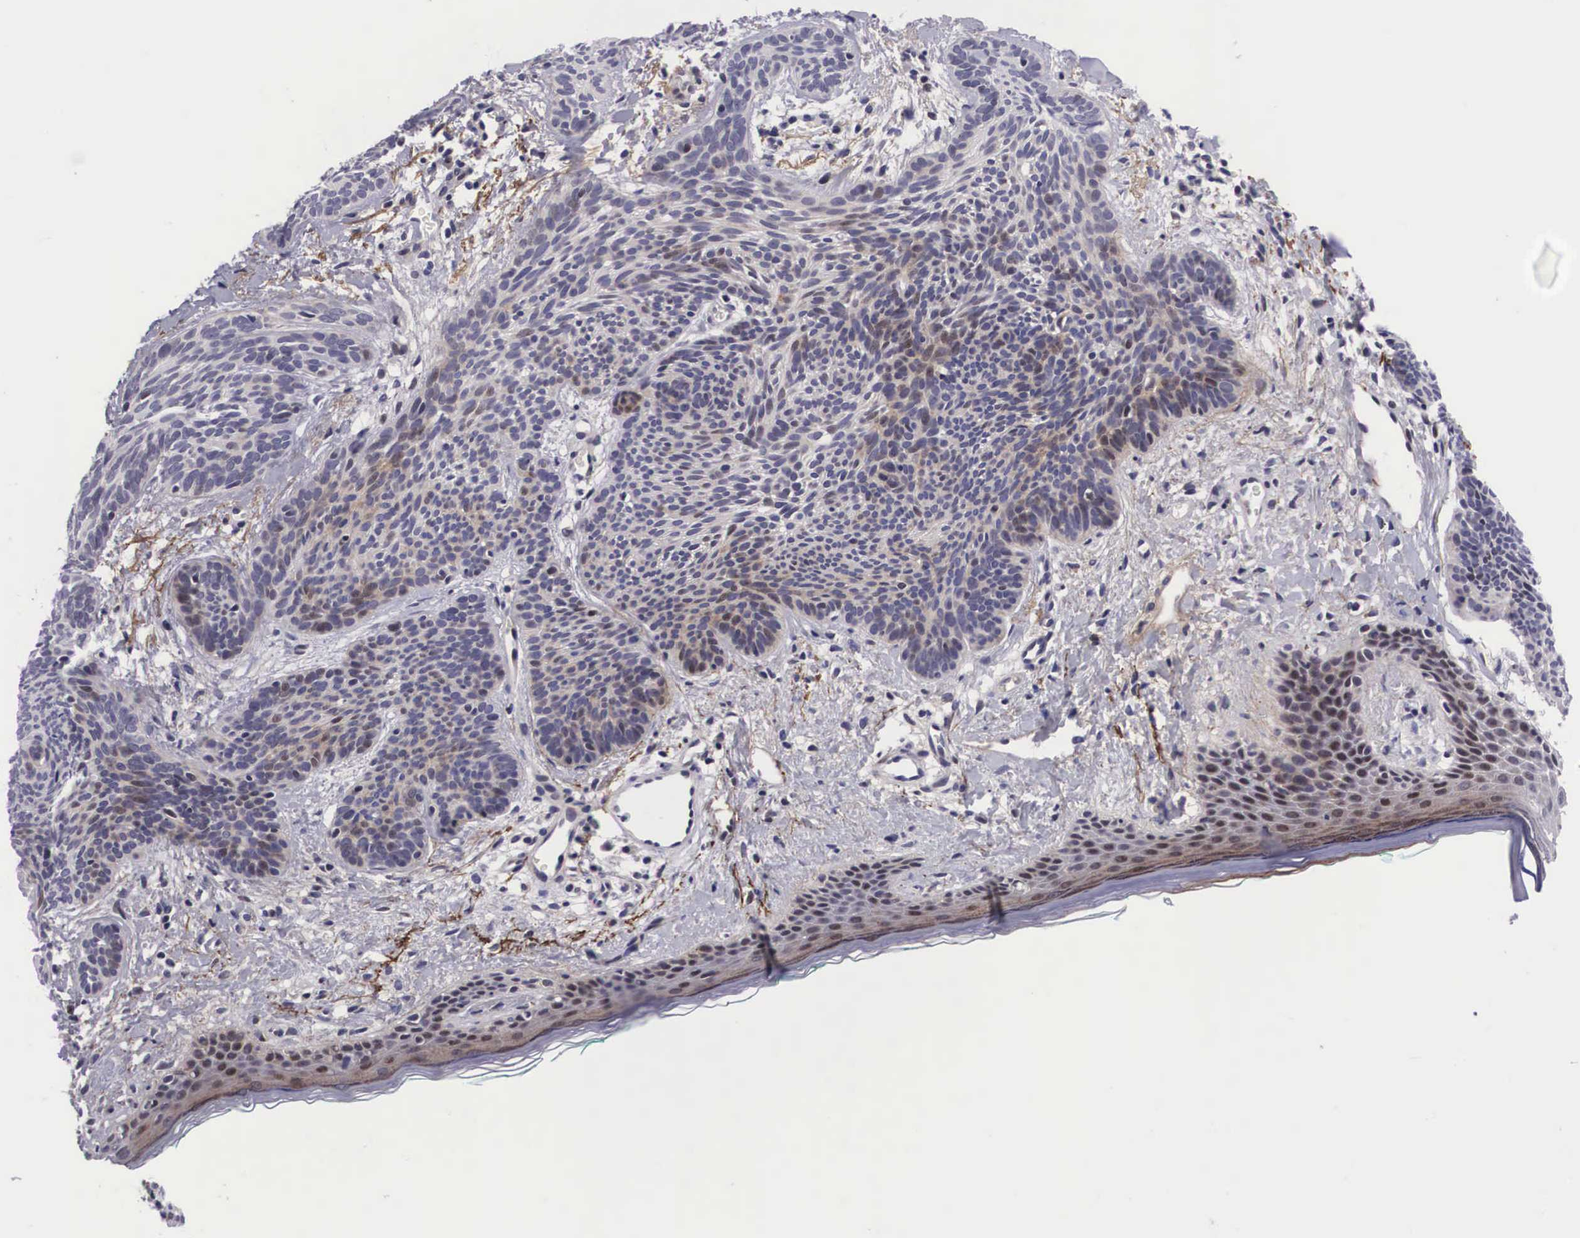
{"staining": {"intensity": "moderate", "quantity": "<25%", "location": "cytoplasmic/membranous,nuclear"}, "tissue": "skin cancer", "cell_type": "Tumor cells", "image_type": "cancer", "snomed": [{"axis": "morphology", "description": "Basal cell carcinoma"}, {"axis": "topography", "description": "Skin"}], "caption": "High-magnification brightfield microscopy of skin cancer (basal cell carcinoma) stained with DAB (brown) and counterstained with hematoxylin (blue). tumor cells exhibit moderate cytoplasmic/membranous and nuclear positivity is present in about<25% of cells.", "gene": "EMID1", "patient": {"sex": "female", "age": 81}}